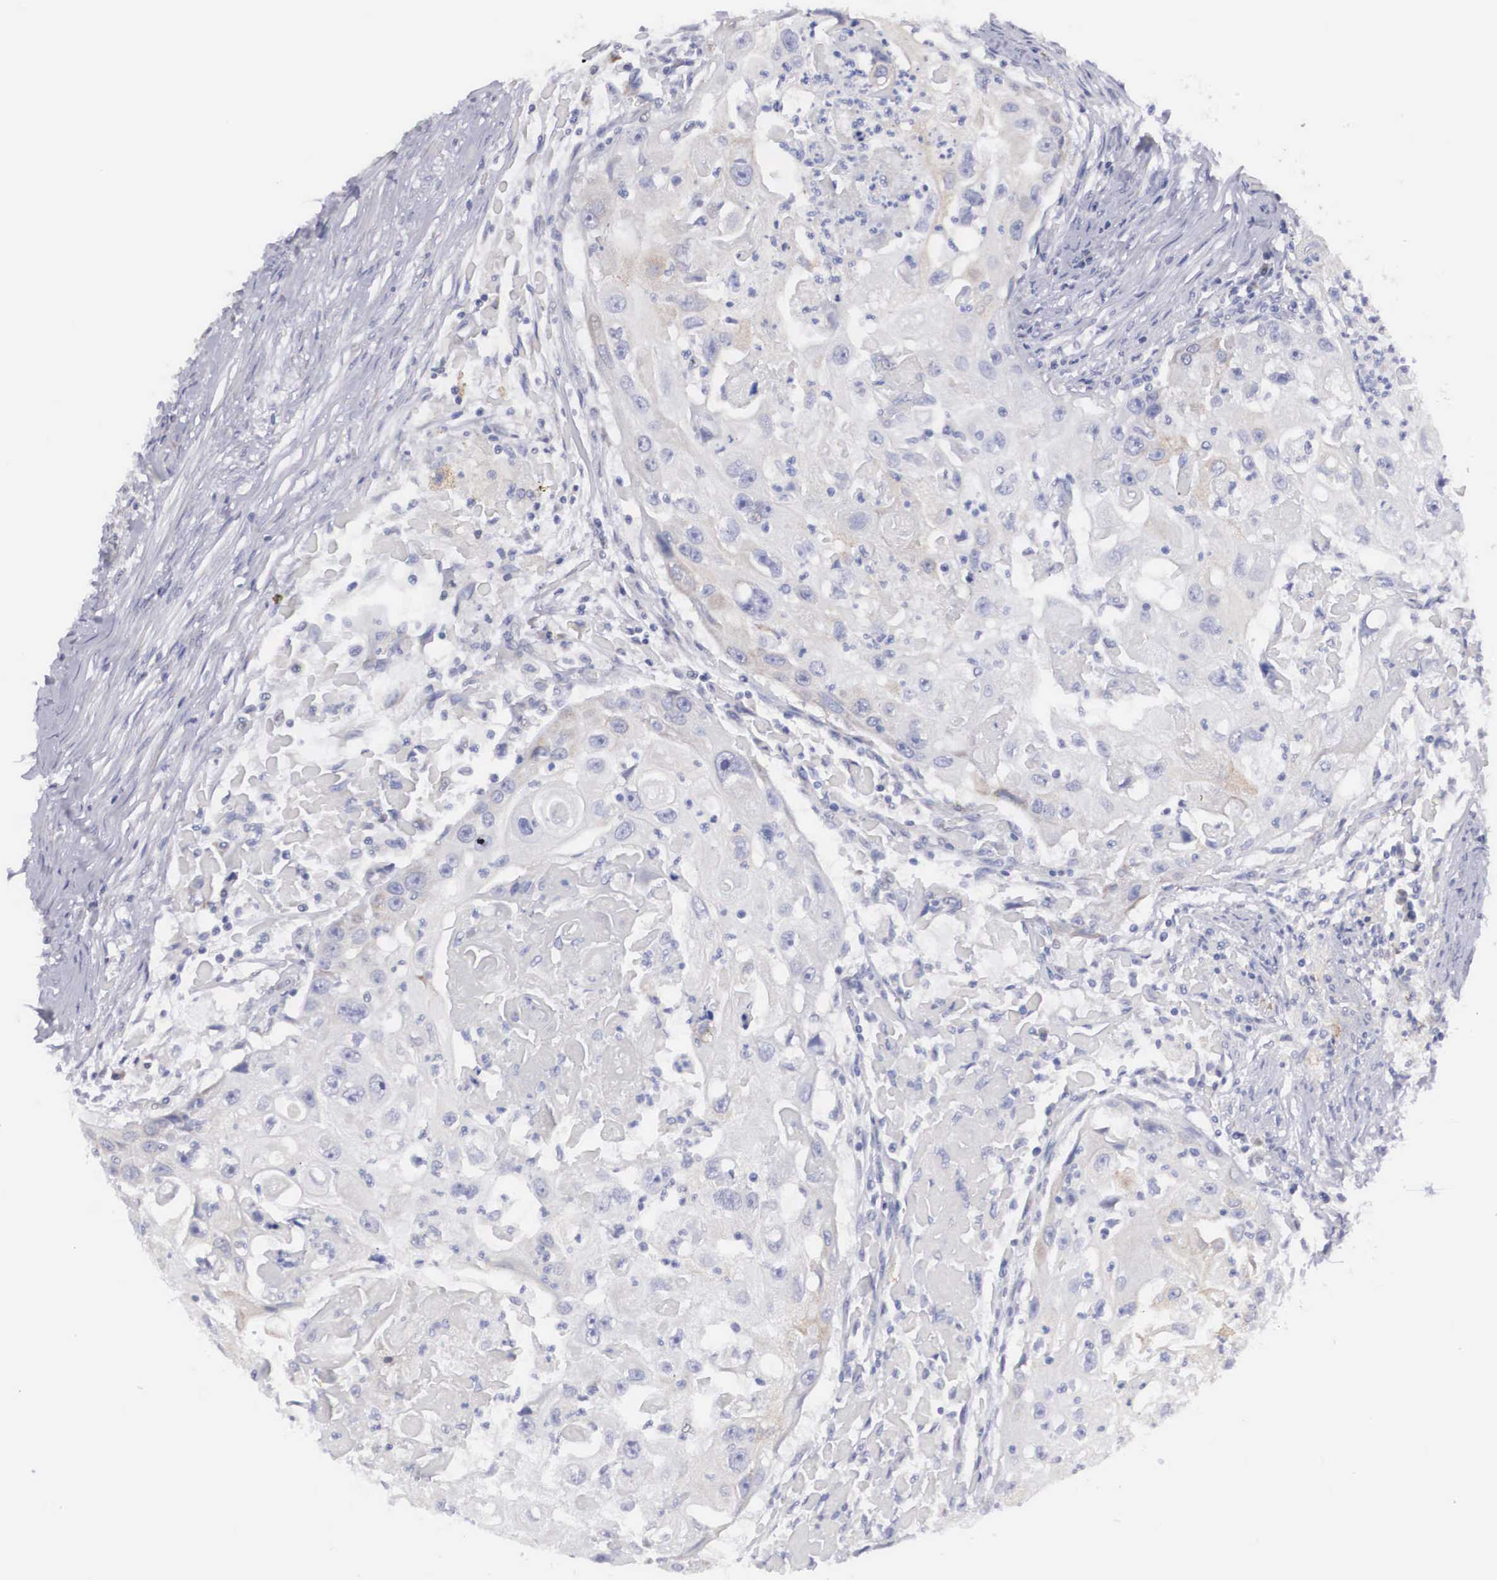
{"staining": {"intensity": "negative", "quantity": "none", "location": "none"}, "tissue": "head and neck cancer", "cell_type": "Tumor cells", "image_type": "cancer", "snomed": [{"axis": "morphology", "description": "Squamous cell carcinoma, NOS"}, {"axis": "topography", "description": "Head-Neck"}], "caption": "Immunohistochemical staining of human head and neck cancer (squamous cell carcinoma) demonstrates no significant expression in tumor cells. Brightfield microscopy of immunohistochemistry stained with DAB (brown) and hematoxylin (blue), captured at high magnification.", "gene": "ARMCX3", "patient": {"sex": "male", "age": 64}}